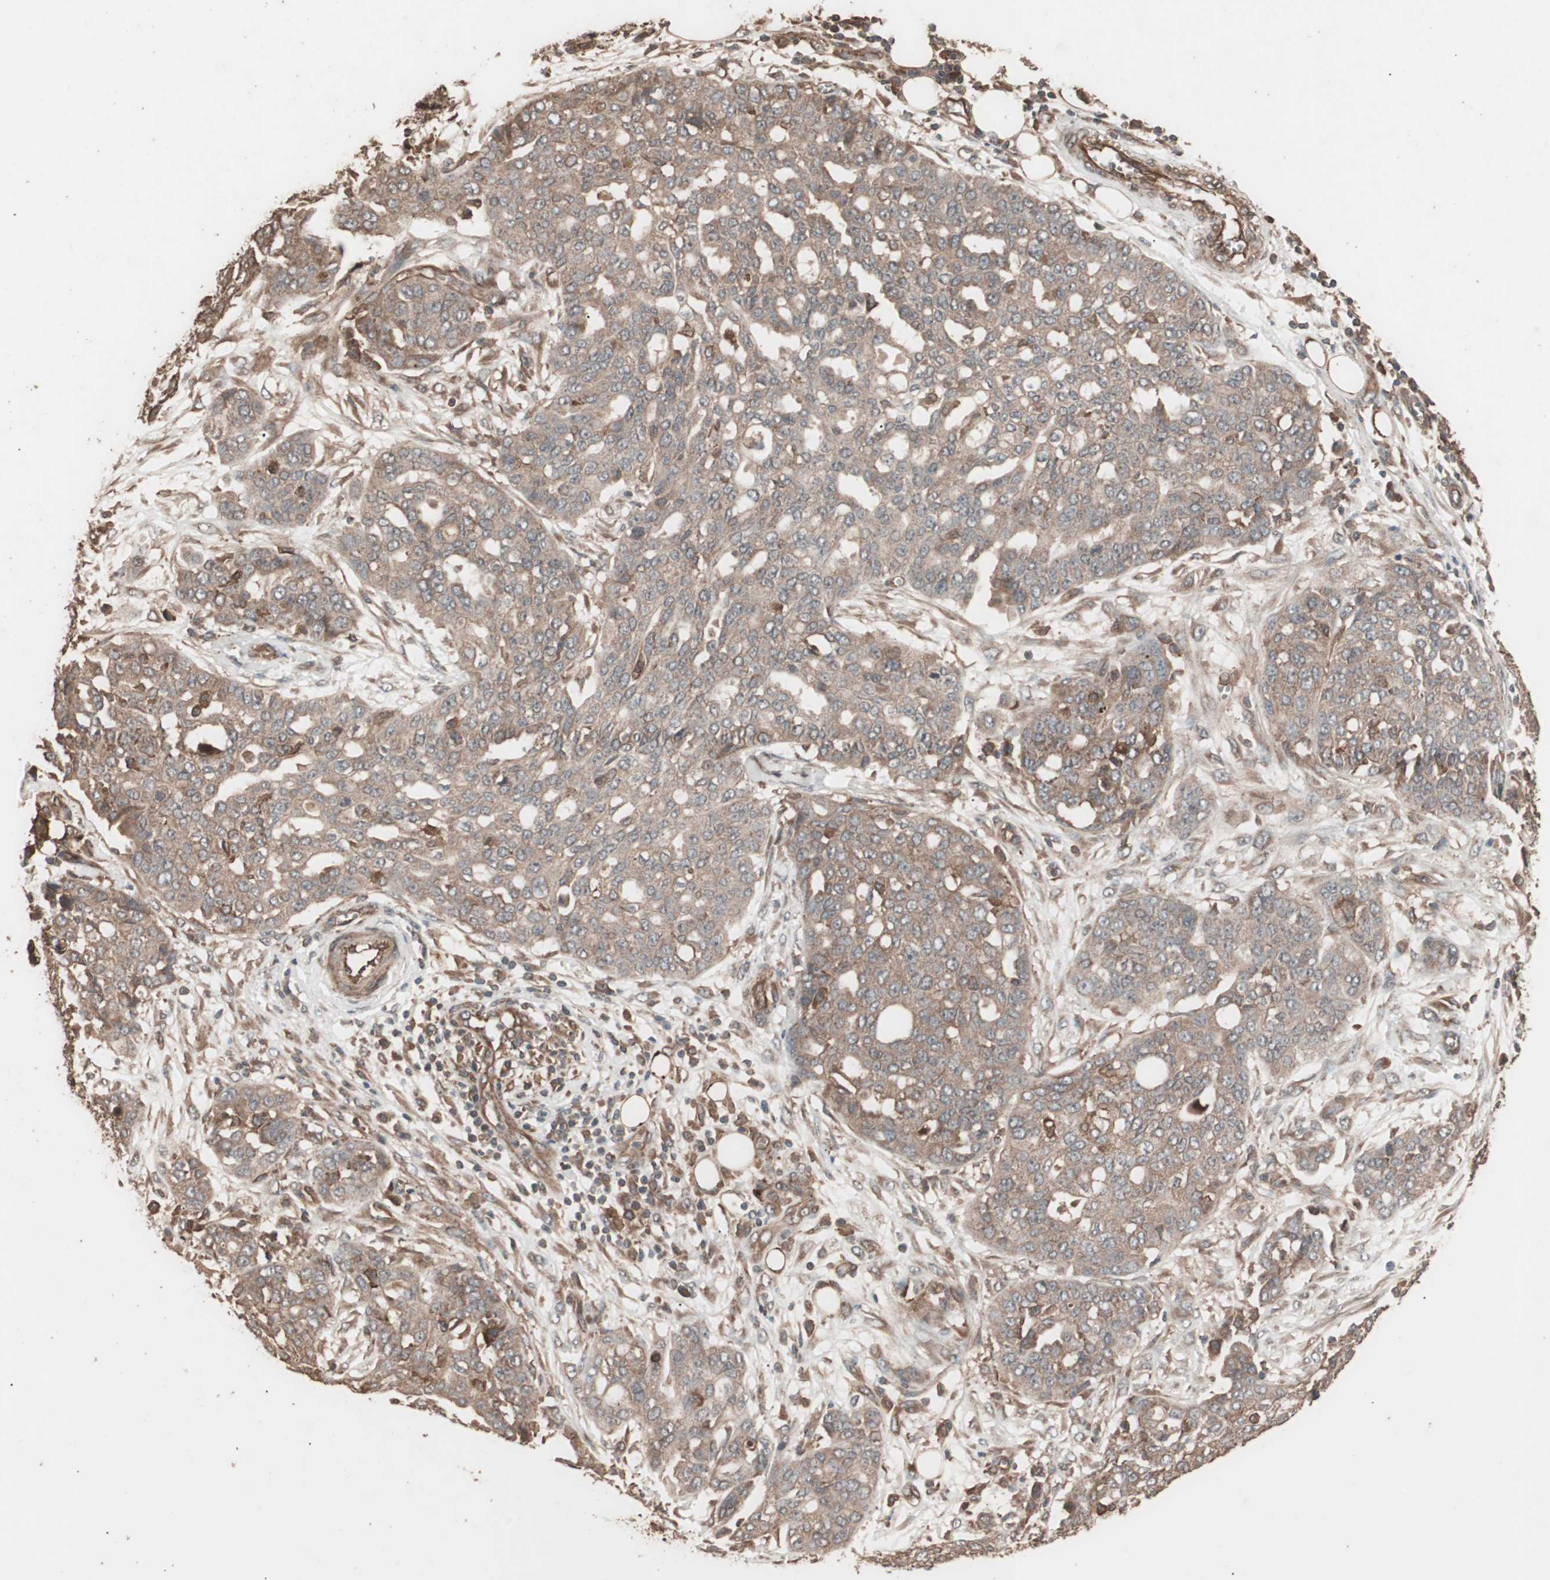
{"staining": {"intensity": "moderate", "quantity": ">75%", "location": "cytoplasmic/membranous"}, "tissue": "ovarian cancer", "cell_type": "Tumor cells", "image_type": "cancer", "snomed": [{"axis": "morphology", "description": "Cystadenocarcinoma, serous, NOS"}, {"axis": "topography", "description": "Soft tissue"}, {"axis": "topography", "description": "Ovary"}], "caption": "A photomicrograph of human ovarian cancer stained for a protein demonstrates moderate cytoplasmic/membranous brown staining in tumor cells.", "gene": "CCN4", "patient": {"sex": "female", "age": 57}}